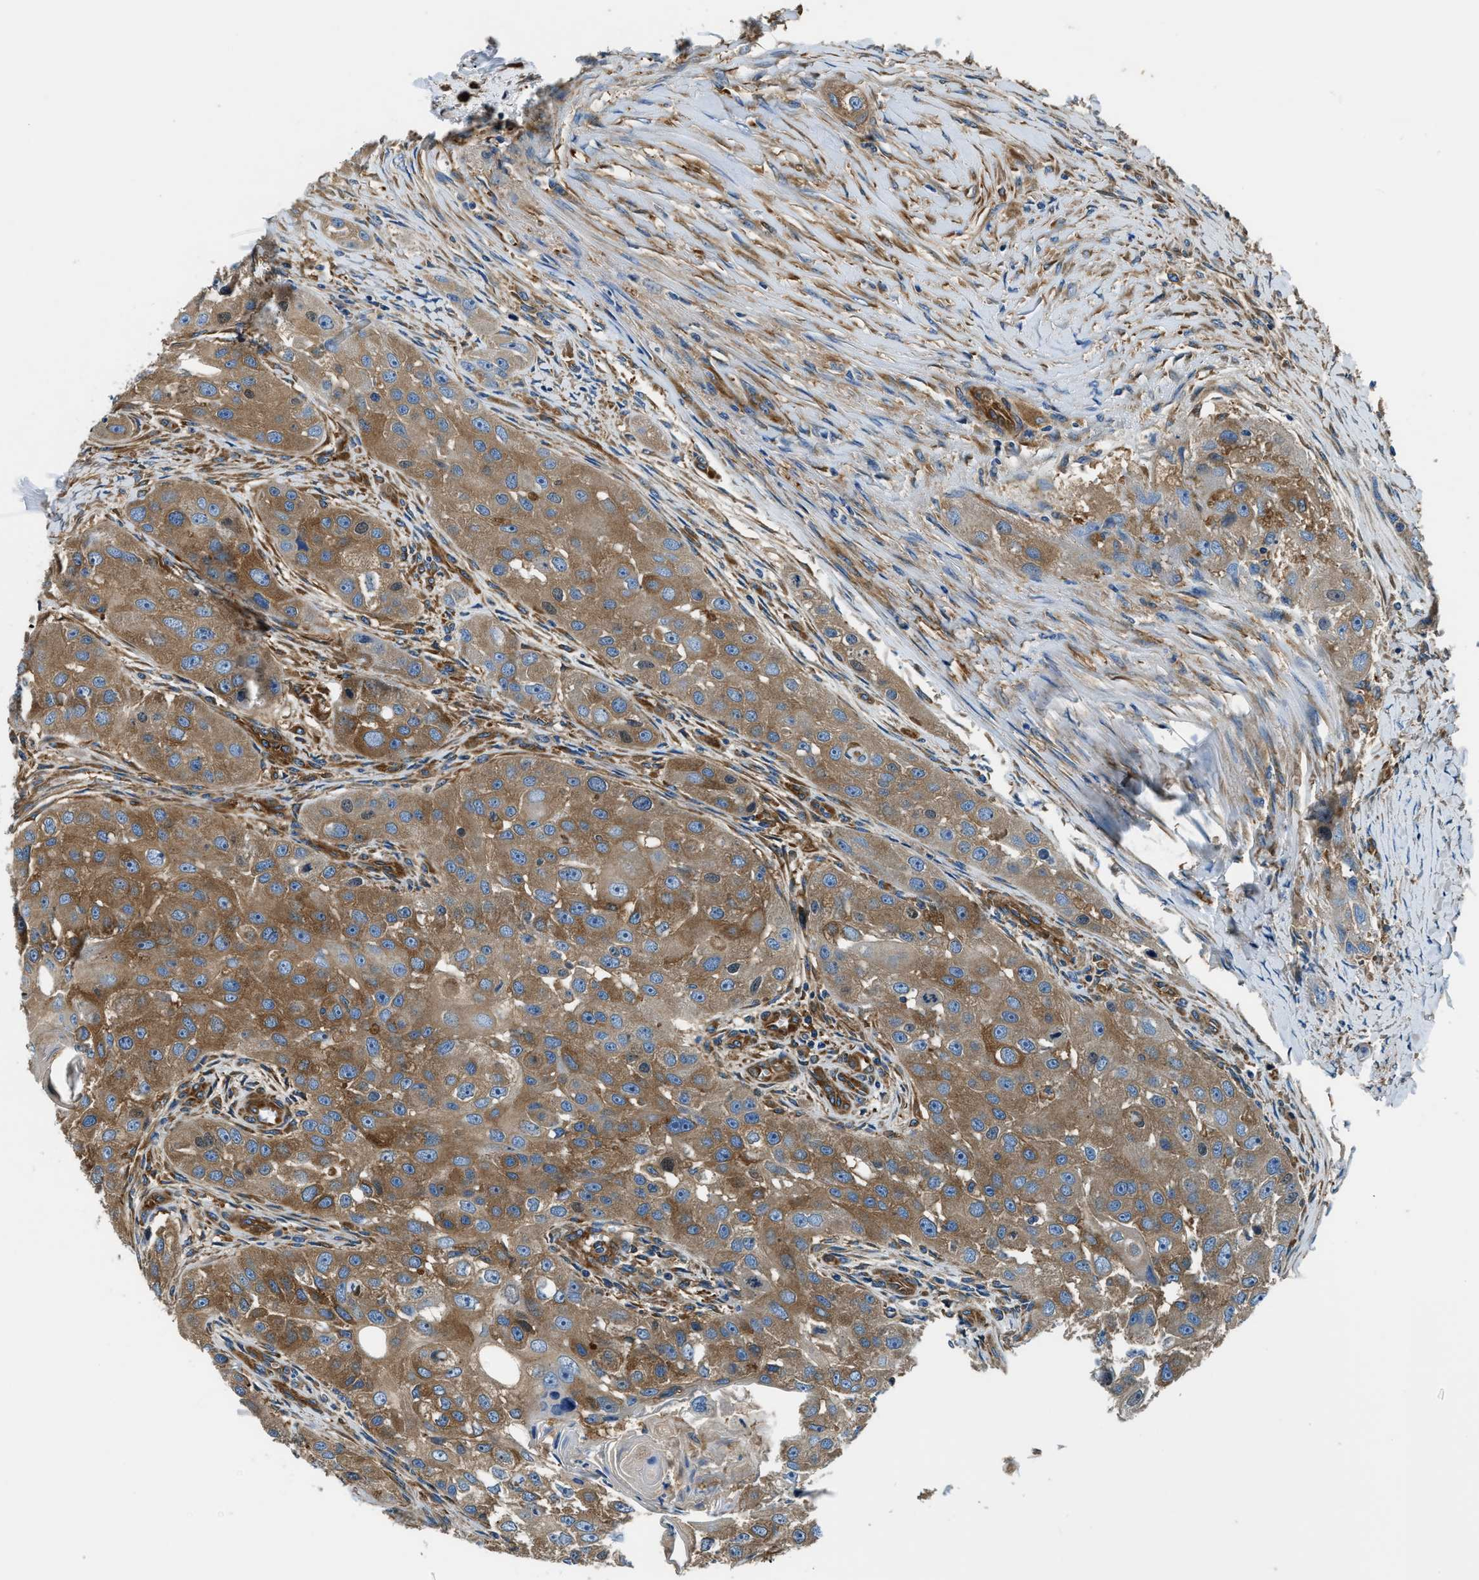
{"staining": {"intensity": "moderate", "quantity": ">75%", "location": "cytoplasmic/membranous"}, "tissue": "head and neck cancer", "cell_type": "Tumor cells", "image_type": "cancer", "snomed": [{"axis": "morphology", "description": "Normal tissue, NOS"}, {"axis": "morphology", "description": "Squamous cell carcinoma, NOS"}, {"axis": "topography", "description": "Skeletal muscle"}, {"axis": "topography", "description": "Head-Neck"}], "caption": "Protein analysis of head and neck squamous cell carcinoma tissue shows moderate cytoplasmic/membranous positivity in approximately >75% of tumor cells.", "gene": "EEA1", "patient": {"sex": "male", "age": 51}}